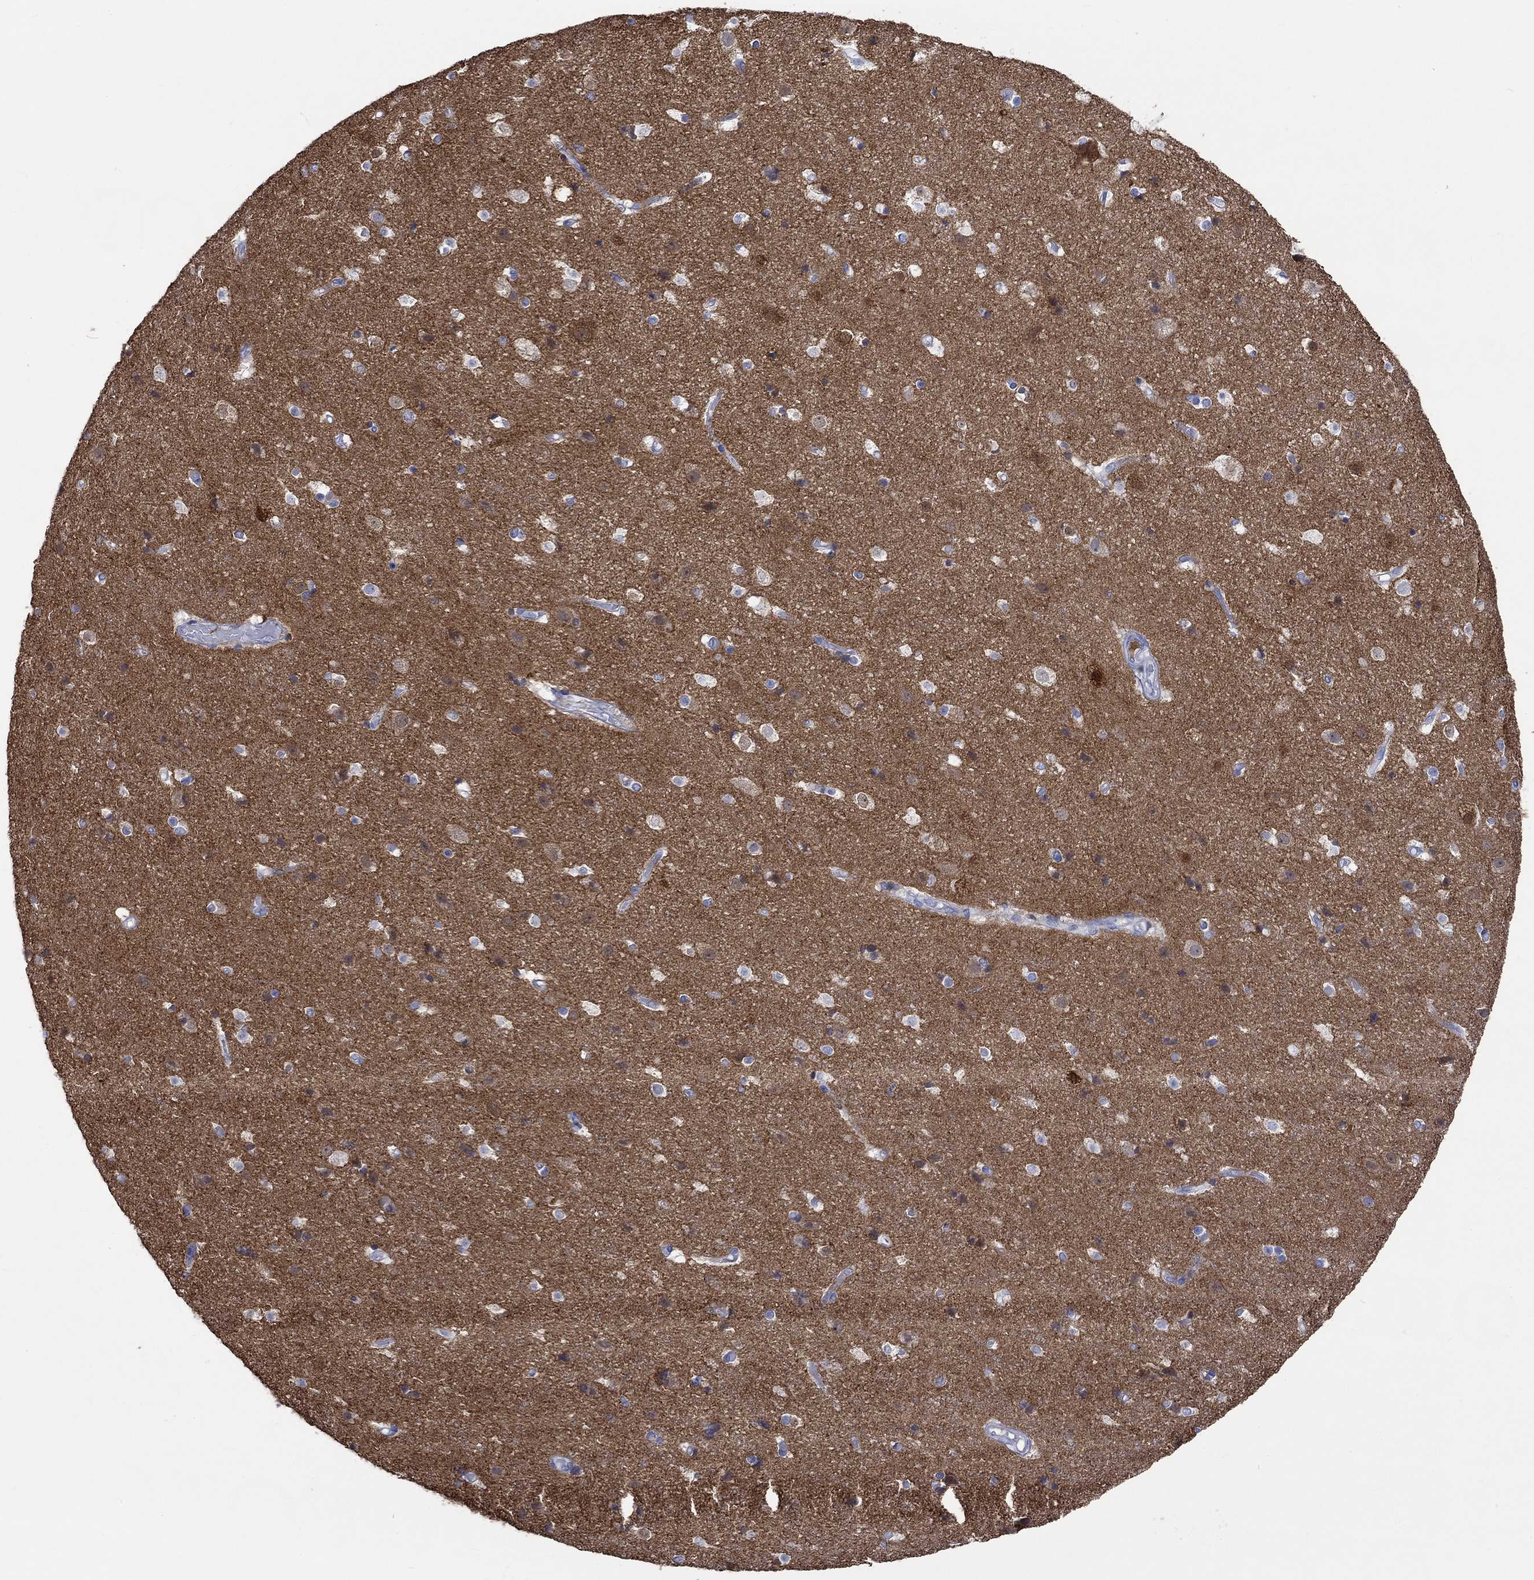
{"staining": {"intensity": "negative", "quantity": "none", "location": "none"}, "tissue": "cerebral cortex", "cell_type": "Endothelial cells", "image_type": "normal", "snomed": [{"axis": "morphology", "description": "Normal tissue, NOS"}, {"axis": "topography", "description": "Cerebral cortex"}], "caption": "This is an IHC micrograph of benign human cerebral cortex. There is no positivity in endothelial cells.", "gene": "CPLX1", "patient": {"sex": "female", "age": 52}}